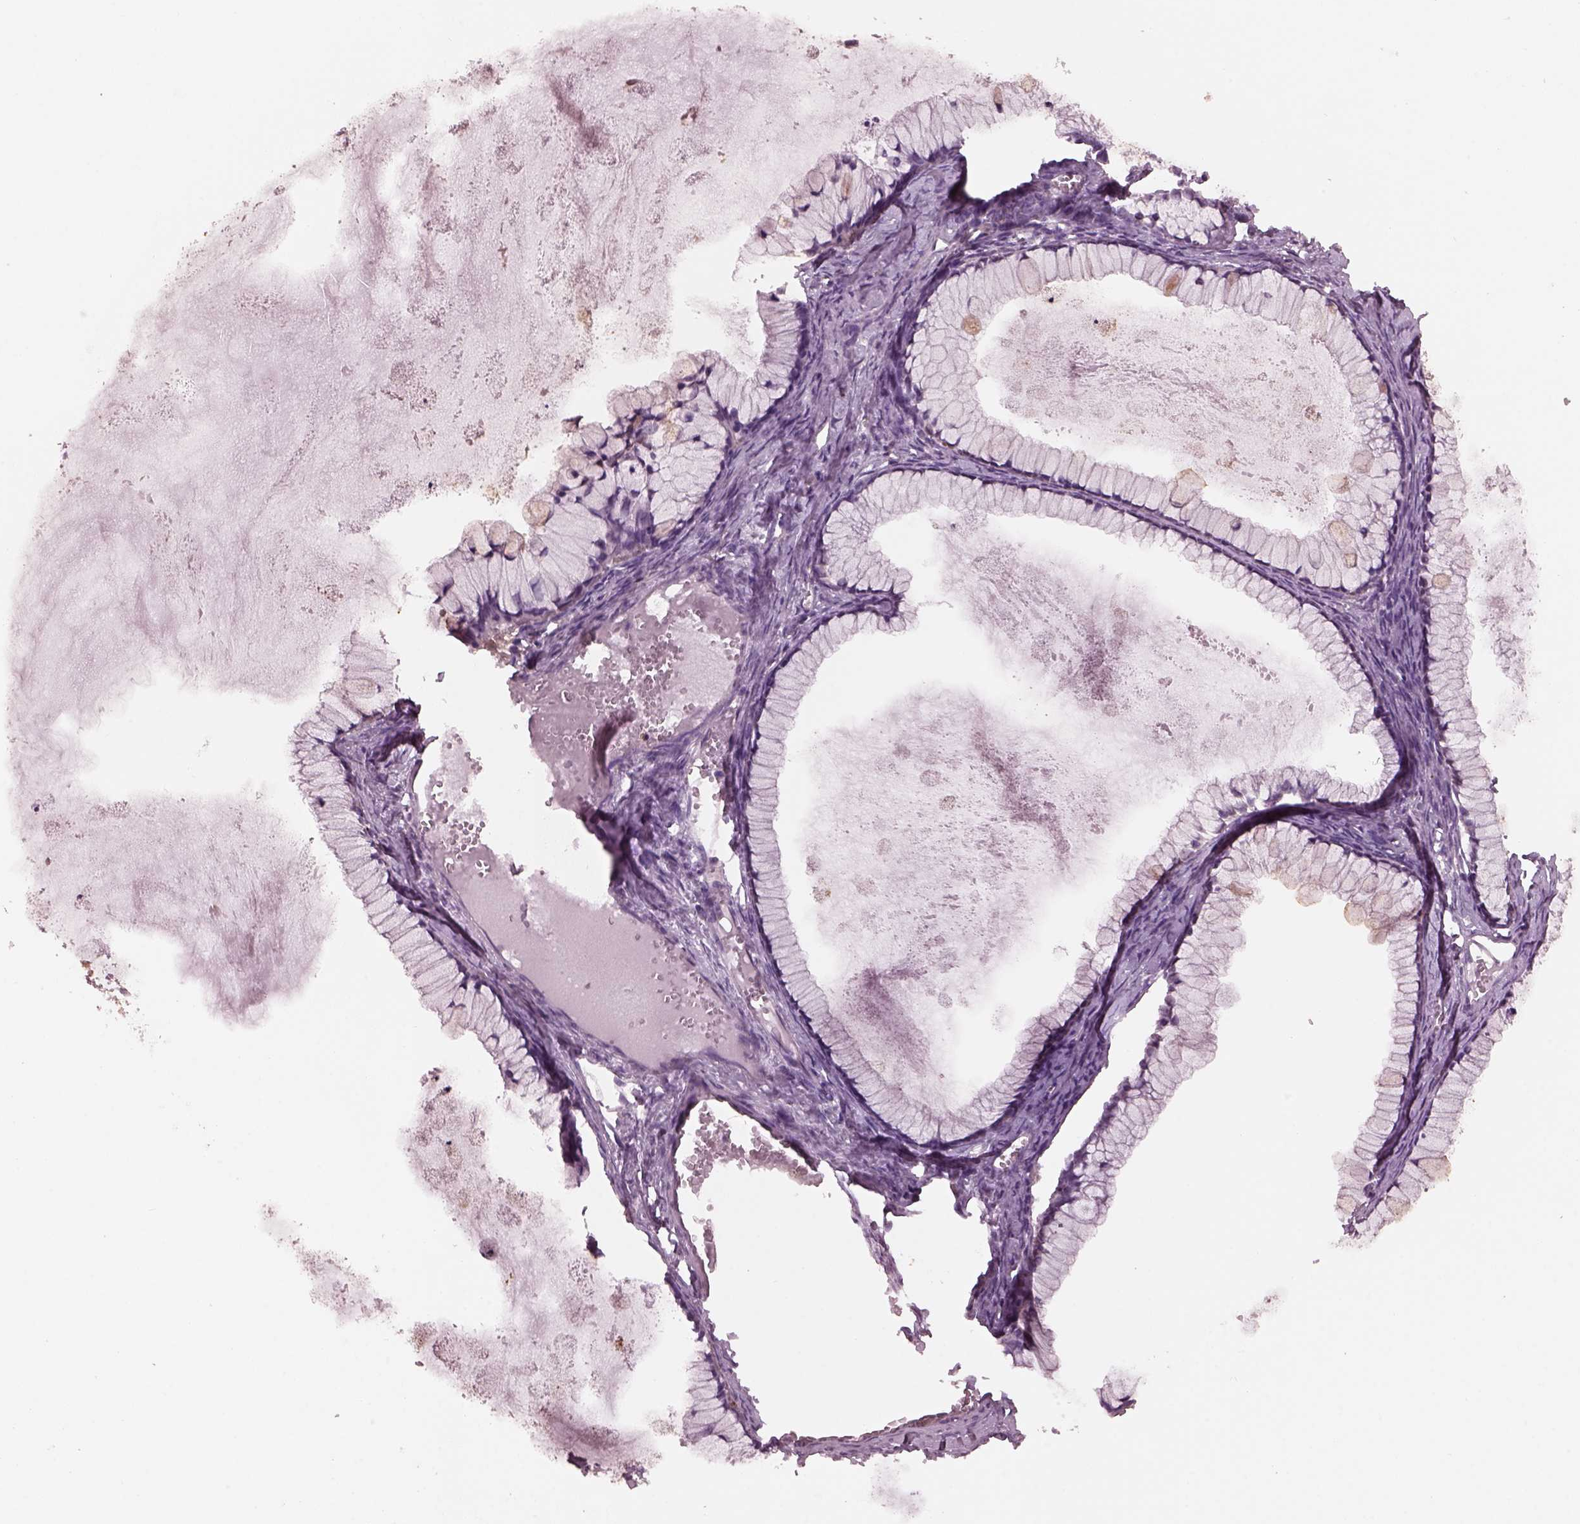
{"staining": {"intensity": "negative", "quantity": "none", "location": "none"}, "tissue": "ovarian cancer", "cell_type": "Tumor cells", "image_type": "cancer", "snomed": [{"axis": "morphology", "description": "Cystadenocarcinoma, mucinous, NOS"}, {"axis": "topography", "description": "Ovary"}], "caption": "This is a image of immunohistochemistry staining of ovarian mucinous cystadenocarcinoma, which shows no staining in tumor cells.", "gene": "SRI", "patient": {"sex": "female", "age": 41}}